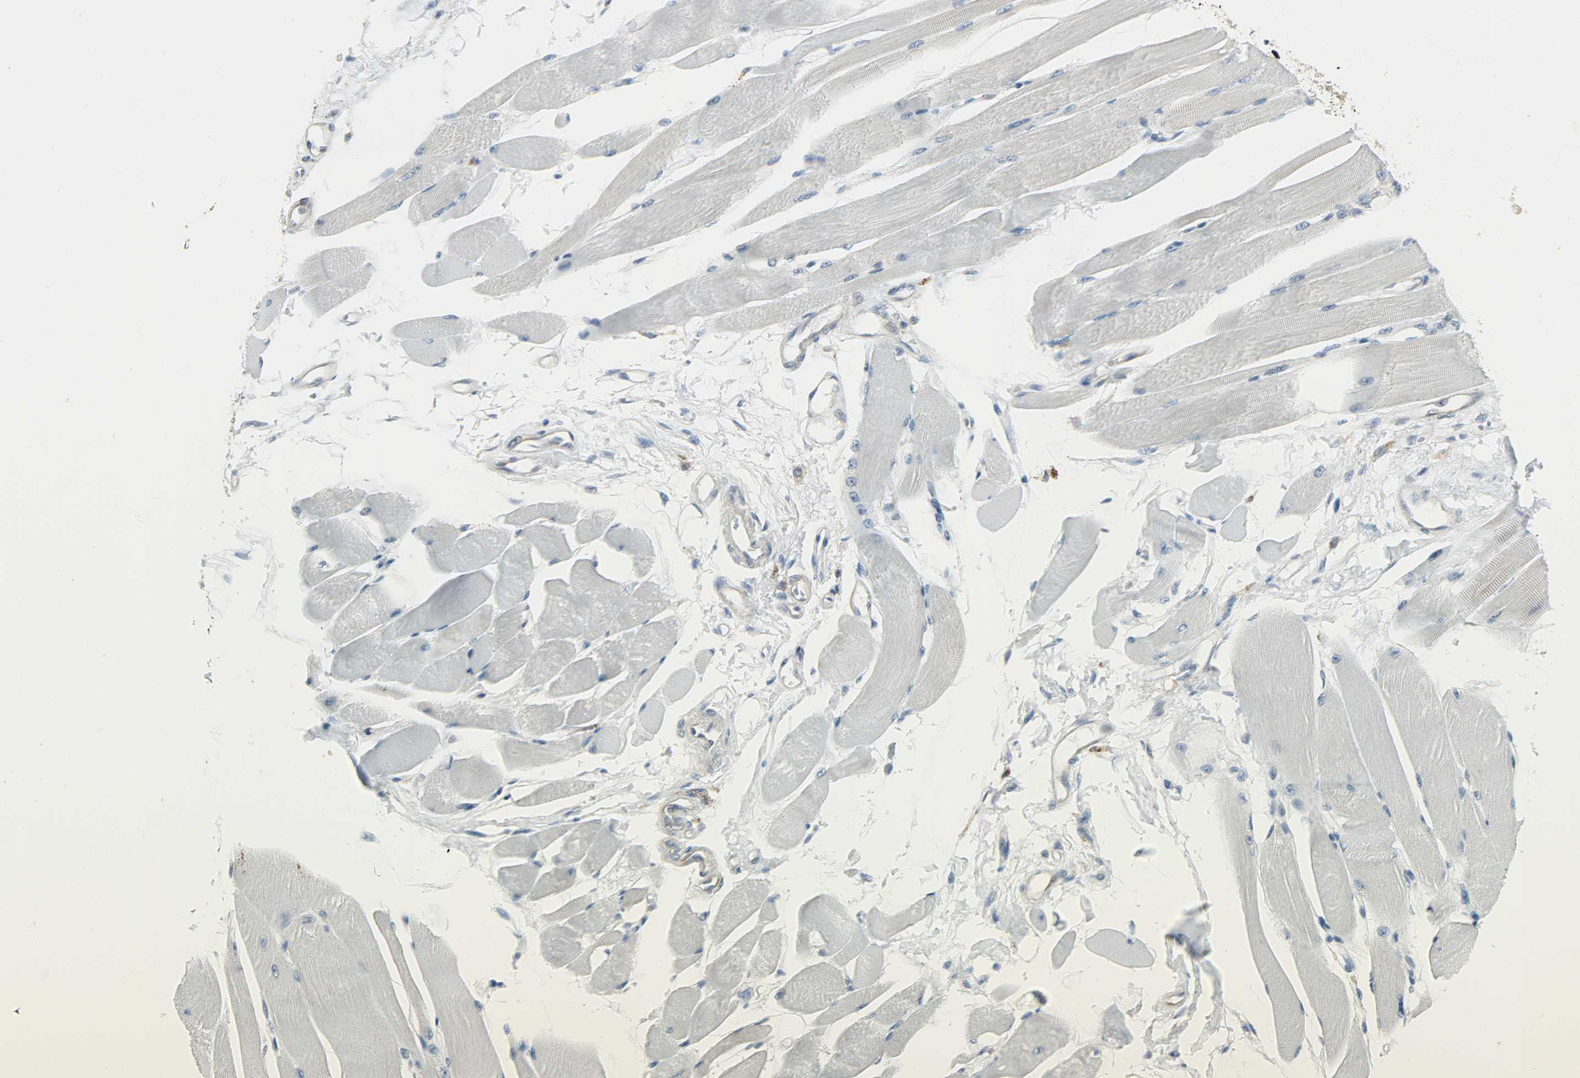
{"staining": {"intensity": "negative", "quantity": "none", "location": "none"}, "tissue": "skeletal muscle", "cell_type": "Myocytes", "image_type": "normal", "snomed": [{"axis": "morphology", "description": "Normal tissue, NOS"}, {"axis": "topography", "description": "Skeletal muscle"}, {"axis": "topography", "description": "Peripheral nerve tissue"}], "caption": "Immunohistochemistry of benign skeletal muscle exhibits no expression in myocytes.", "gene": "CD4", "patient": {"sex": "female", "age": 84}}